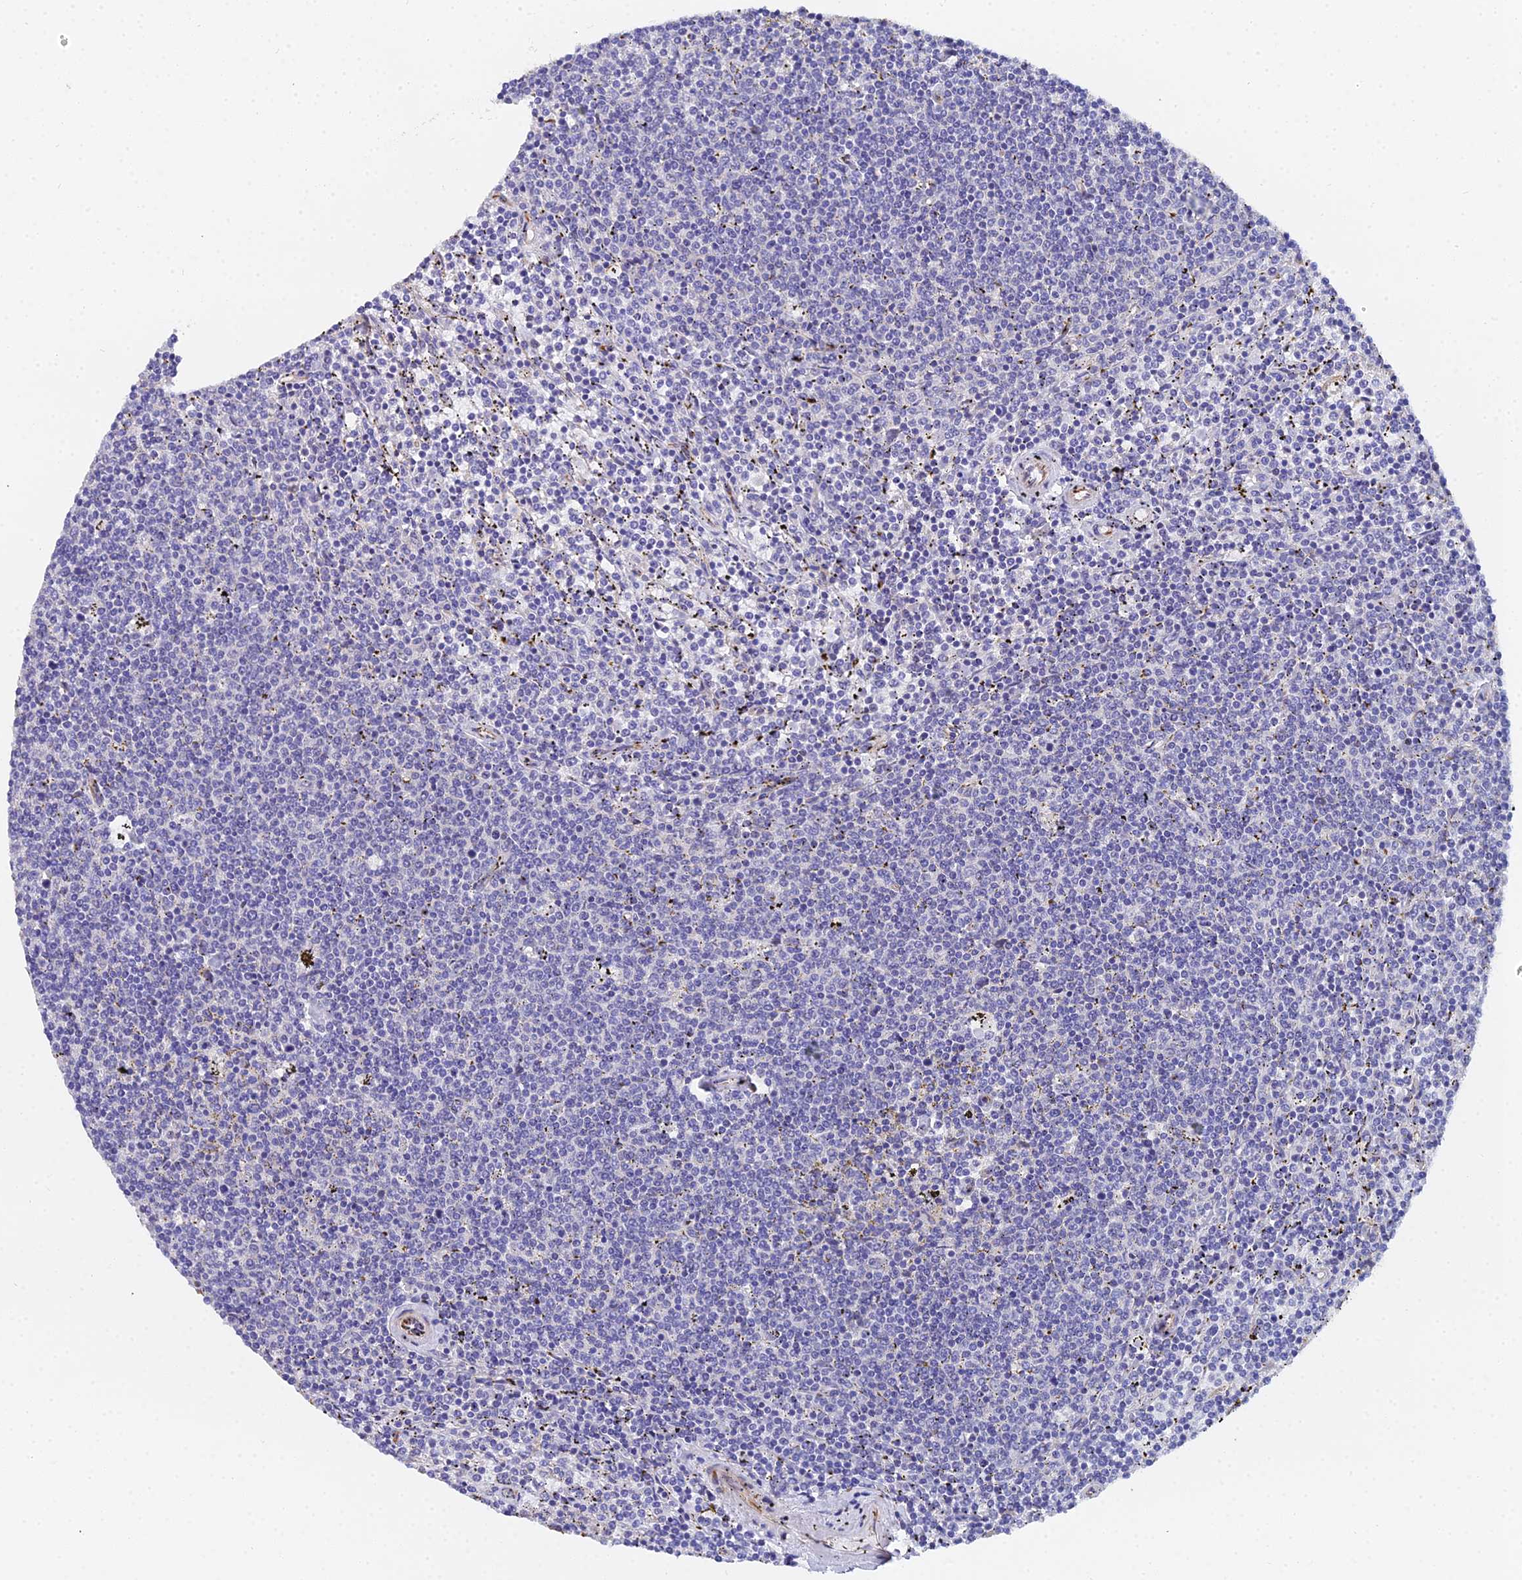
{"staining": {"intensity": "negative", "quantity": "none", "location": "none"}, "tissue": "lymphoma", "cell_type": "Tumor cells", "image_type": "cancer", "snomed": [{"axis": "morphology", "description": "Malignant lymphoma, non-Hodgkin's type, Low grade"}, {"axis": "topography", "description": "Spleen"}], "caption": "There is no significant positivity in tumor cells of lymphoma.", "gene": "ENSG00000268674", "patient": {"sex": "female", "age": 50}}